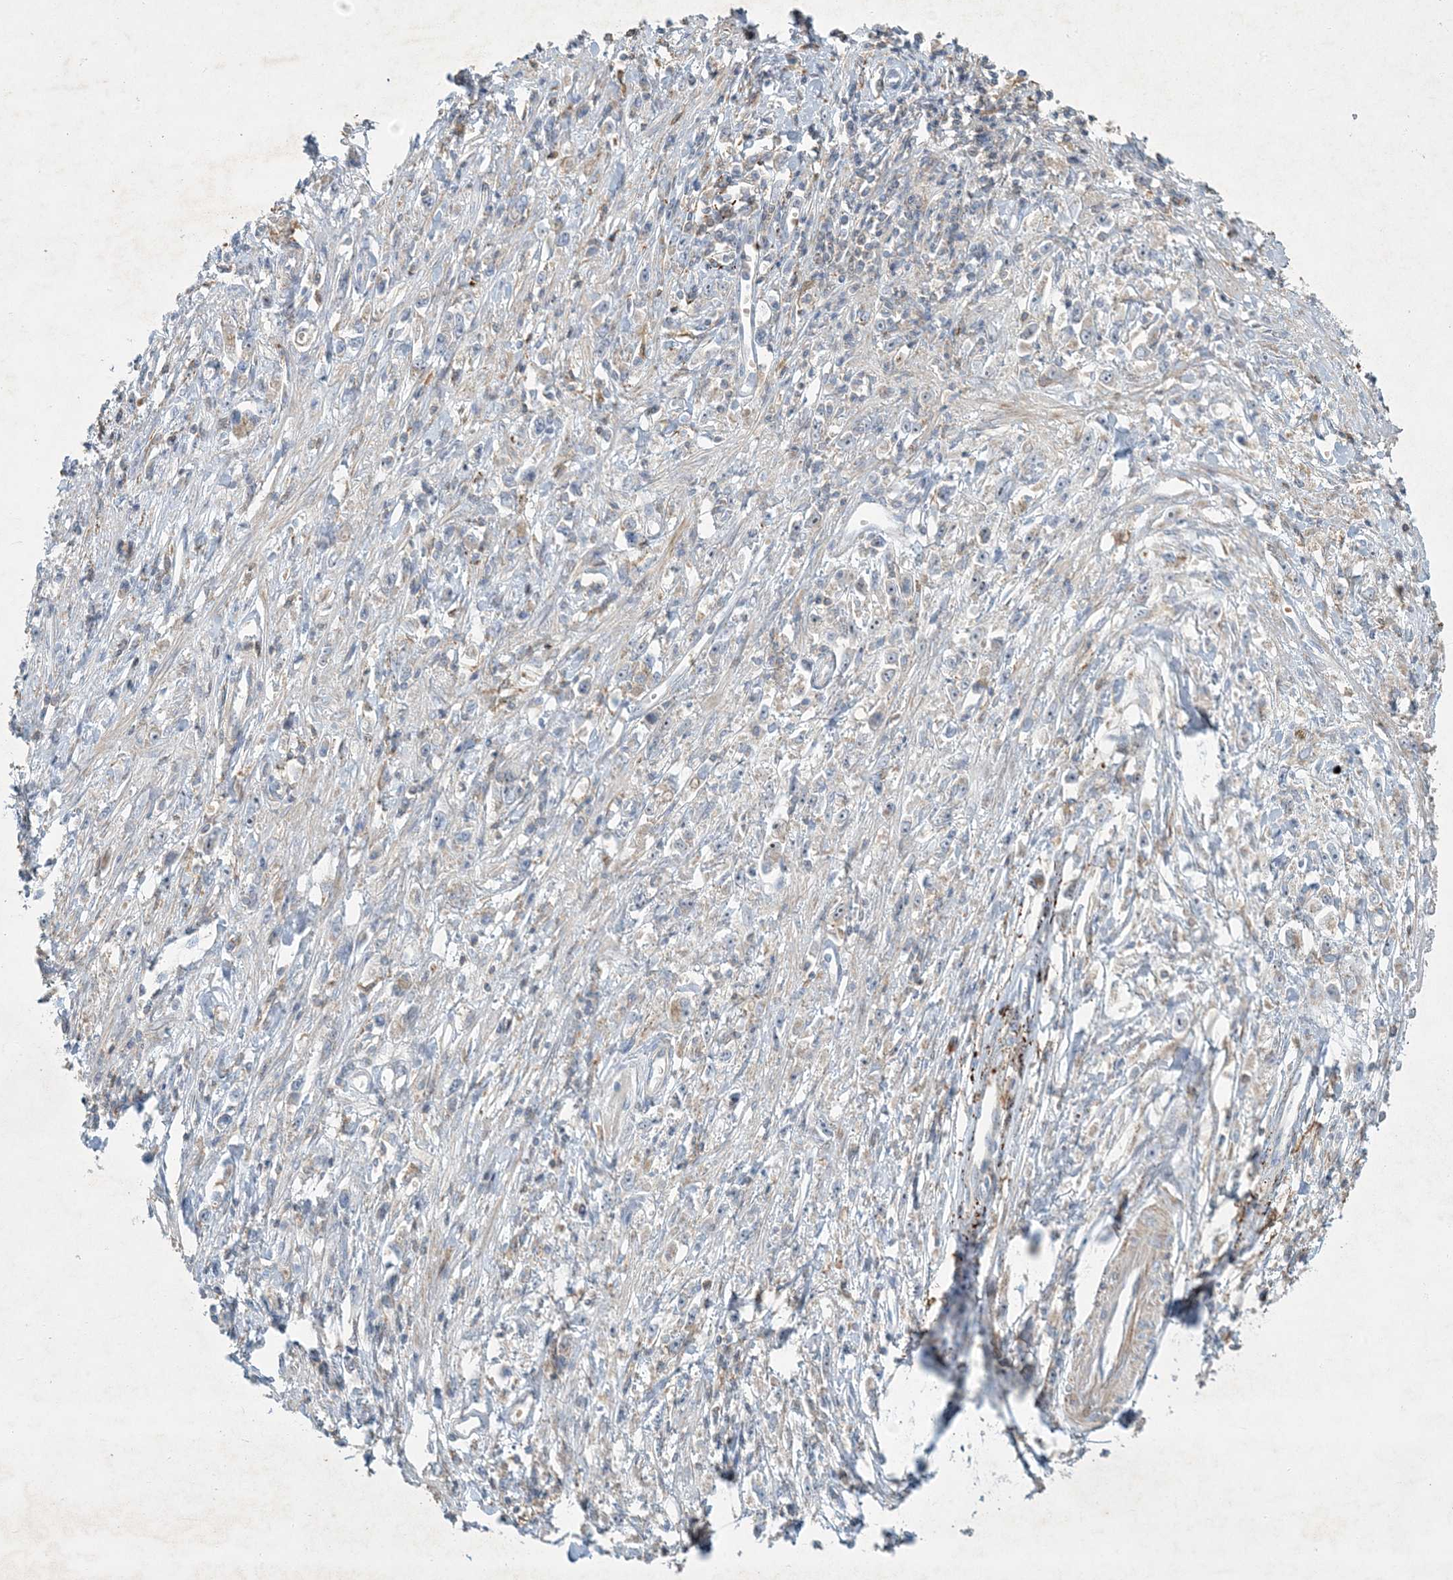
{"staining": {"intensity": "negative", "quantity": "none", "location": "none"}, "tissue": "stomach cancer", "cell_type": "Tumor cells", "image_type": "cancer", "snomed": [{"axis": "morphology", "description": "Adenocarcinoma, NOS"}, {"axis": "topography", "description": "Stomach"}], "caption": "Tumor cells are negative for protein expression in human stomach cancer (adenocarcinoma).", "gene": "LTN1", "patient": {"sex": "female", "age": 59}}